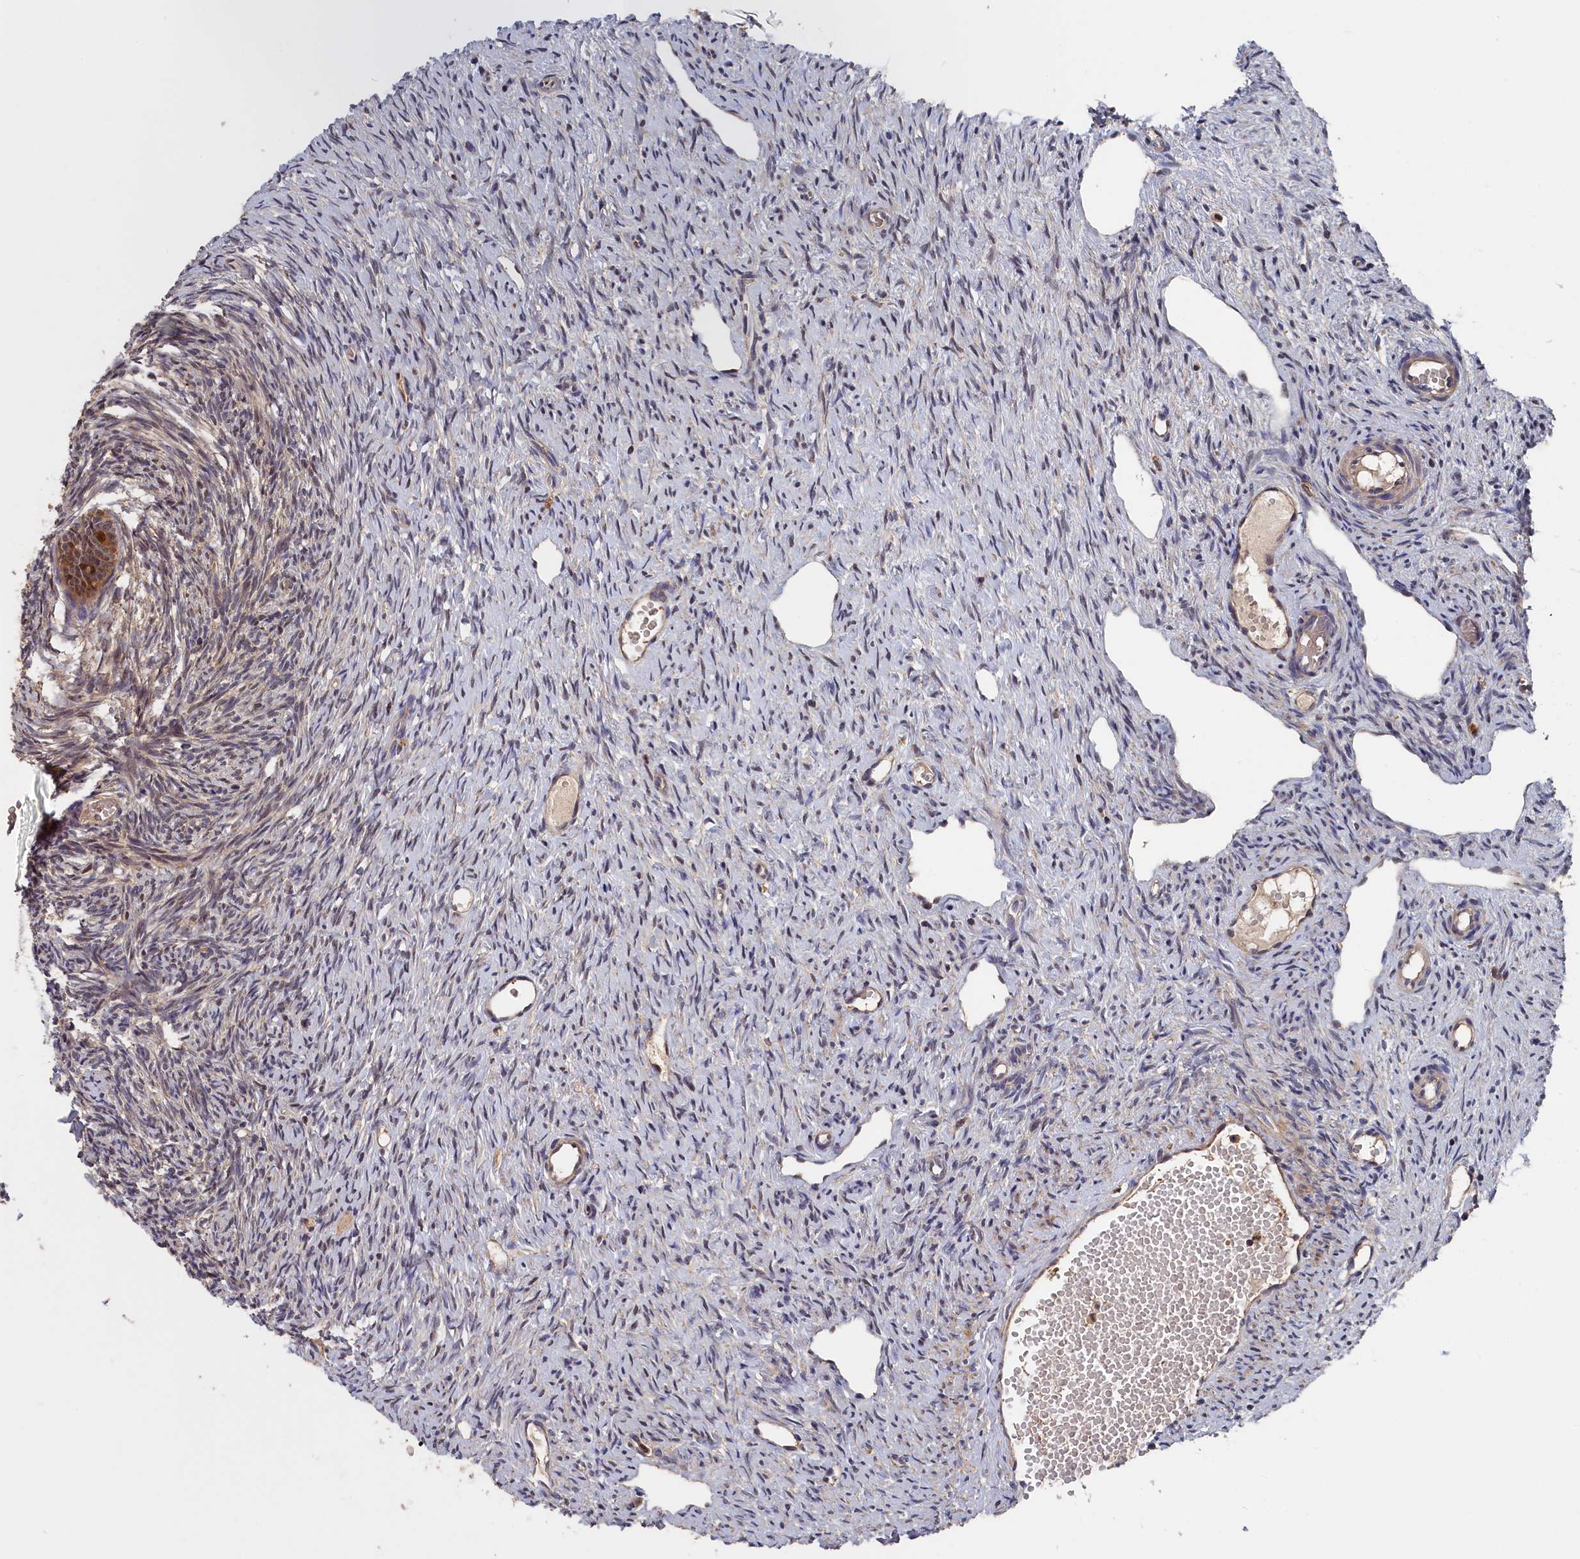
{"staining": {"intensity": "moderate", "quantity": ">75%", "location": "cytoplasmic/membranous"}, "tissue": "ovary", "cell_type": "Follicle cells", "image_type": "normal", "snomed": [{"axis": "morphology", "description": "Normal tissue, NOS"}, {"axis": "topography", "description": "Ovary"}], "caption": "Protein expression analysis of normal ovary exhibits moderate cytoplasmic/membranous expression in approximately >75% of follicle cells.", "gene": "RMI2", "patient": {"sex": "female", "age": 51}}